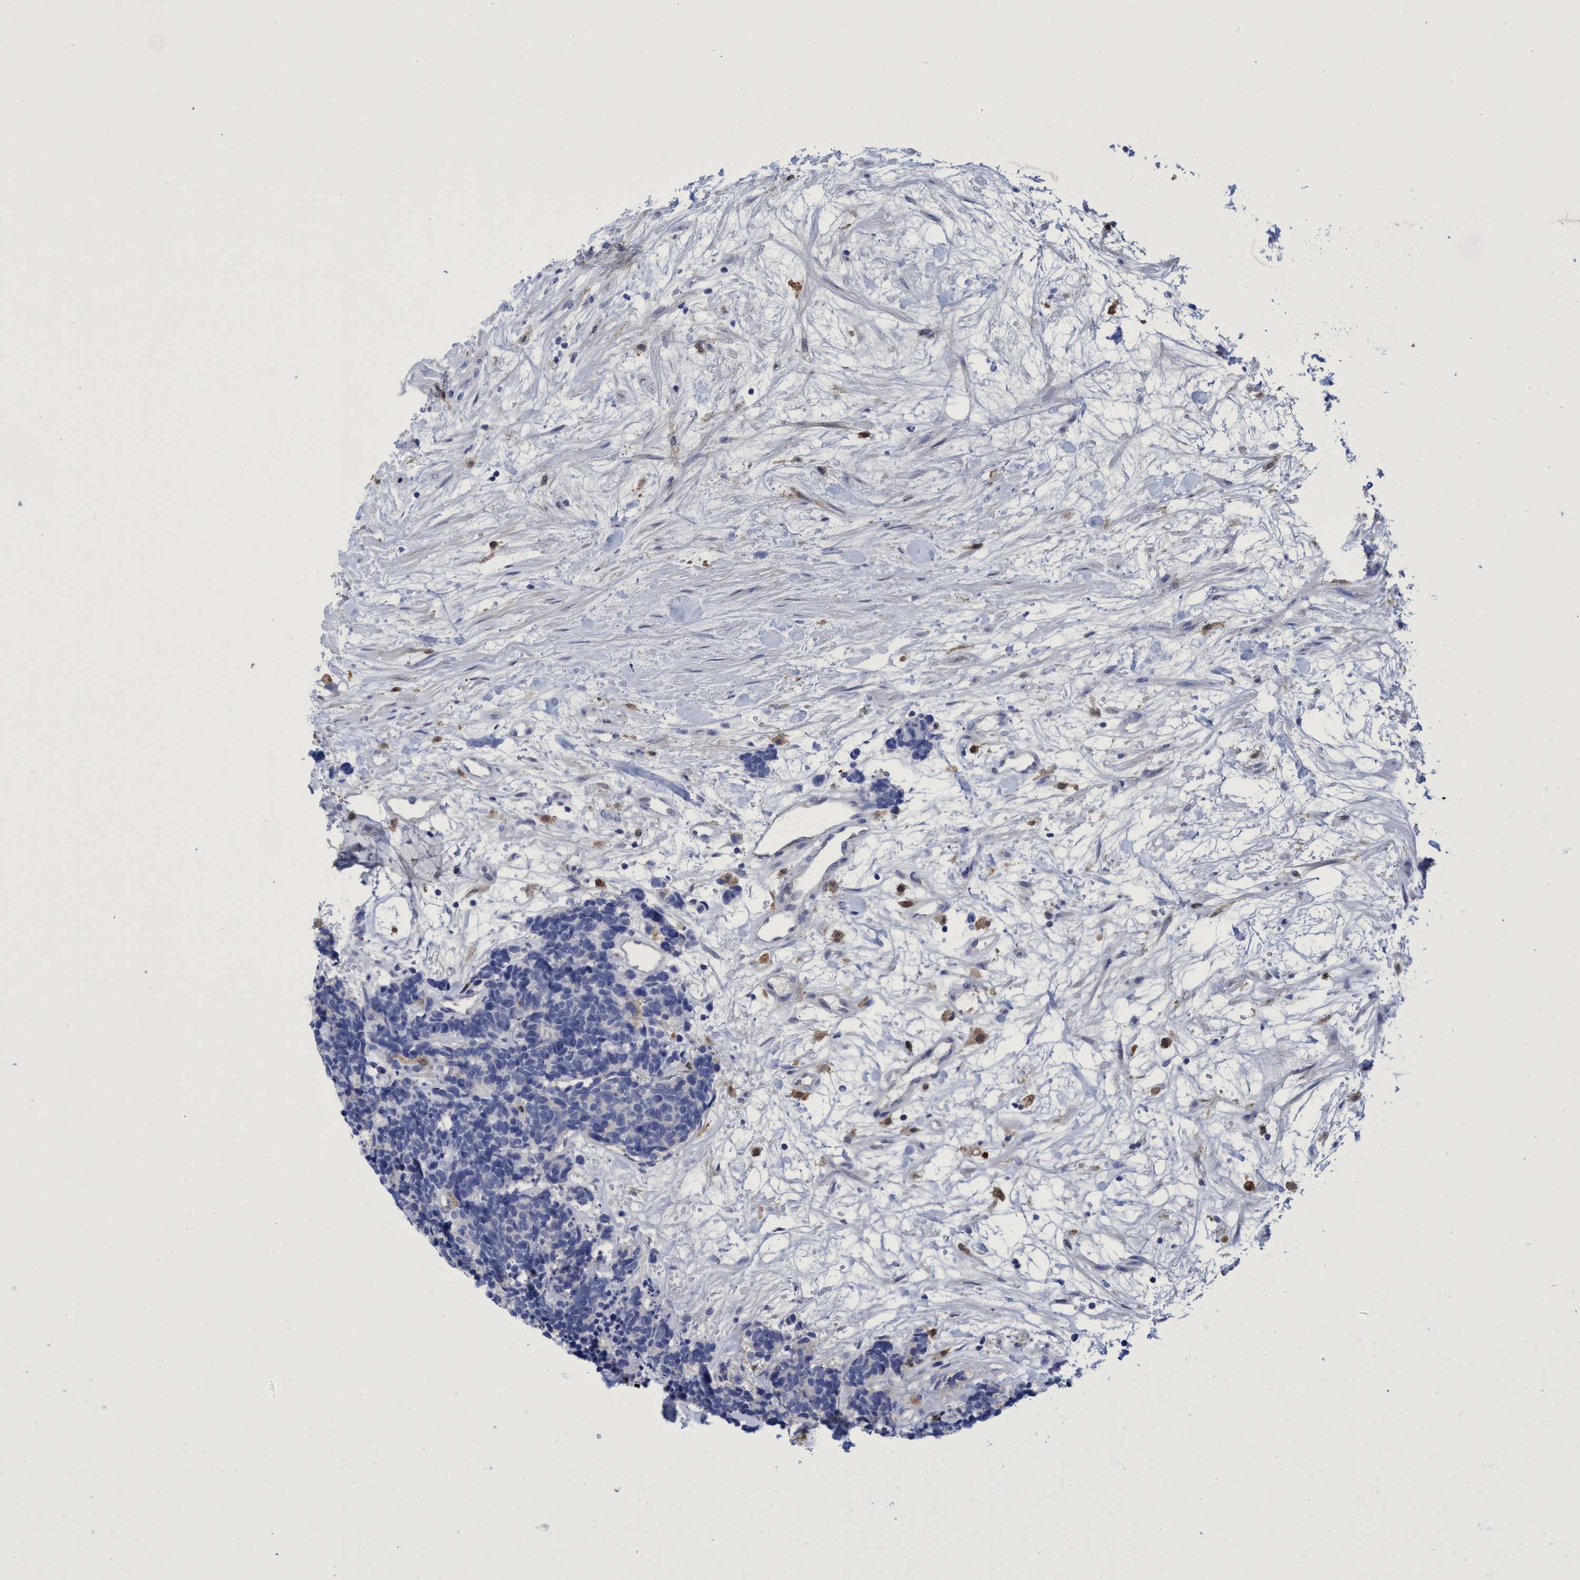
{"staining": {"intensity": "negative", "quantity": "none", "location": "none"}, "tissue": "carcinoid", "cell_type": "Tumor cells", "image_type": "cancer", "snomed": [{"axis": "morphology", "description": "Carcinoma, NOS"}, {"axis": "morphology", "description": "Carcinoid, malignant, NOS"}, {"axis": "topography", "description": "Urinary bladder"}], "caption": "Micrograph shows no protein staining in tumor cells of carcinoid tissue.", "gene": "PNPO", "patient": {"sex": "male", "age": 57}}